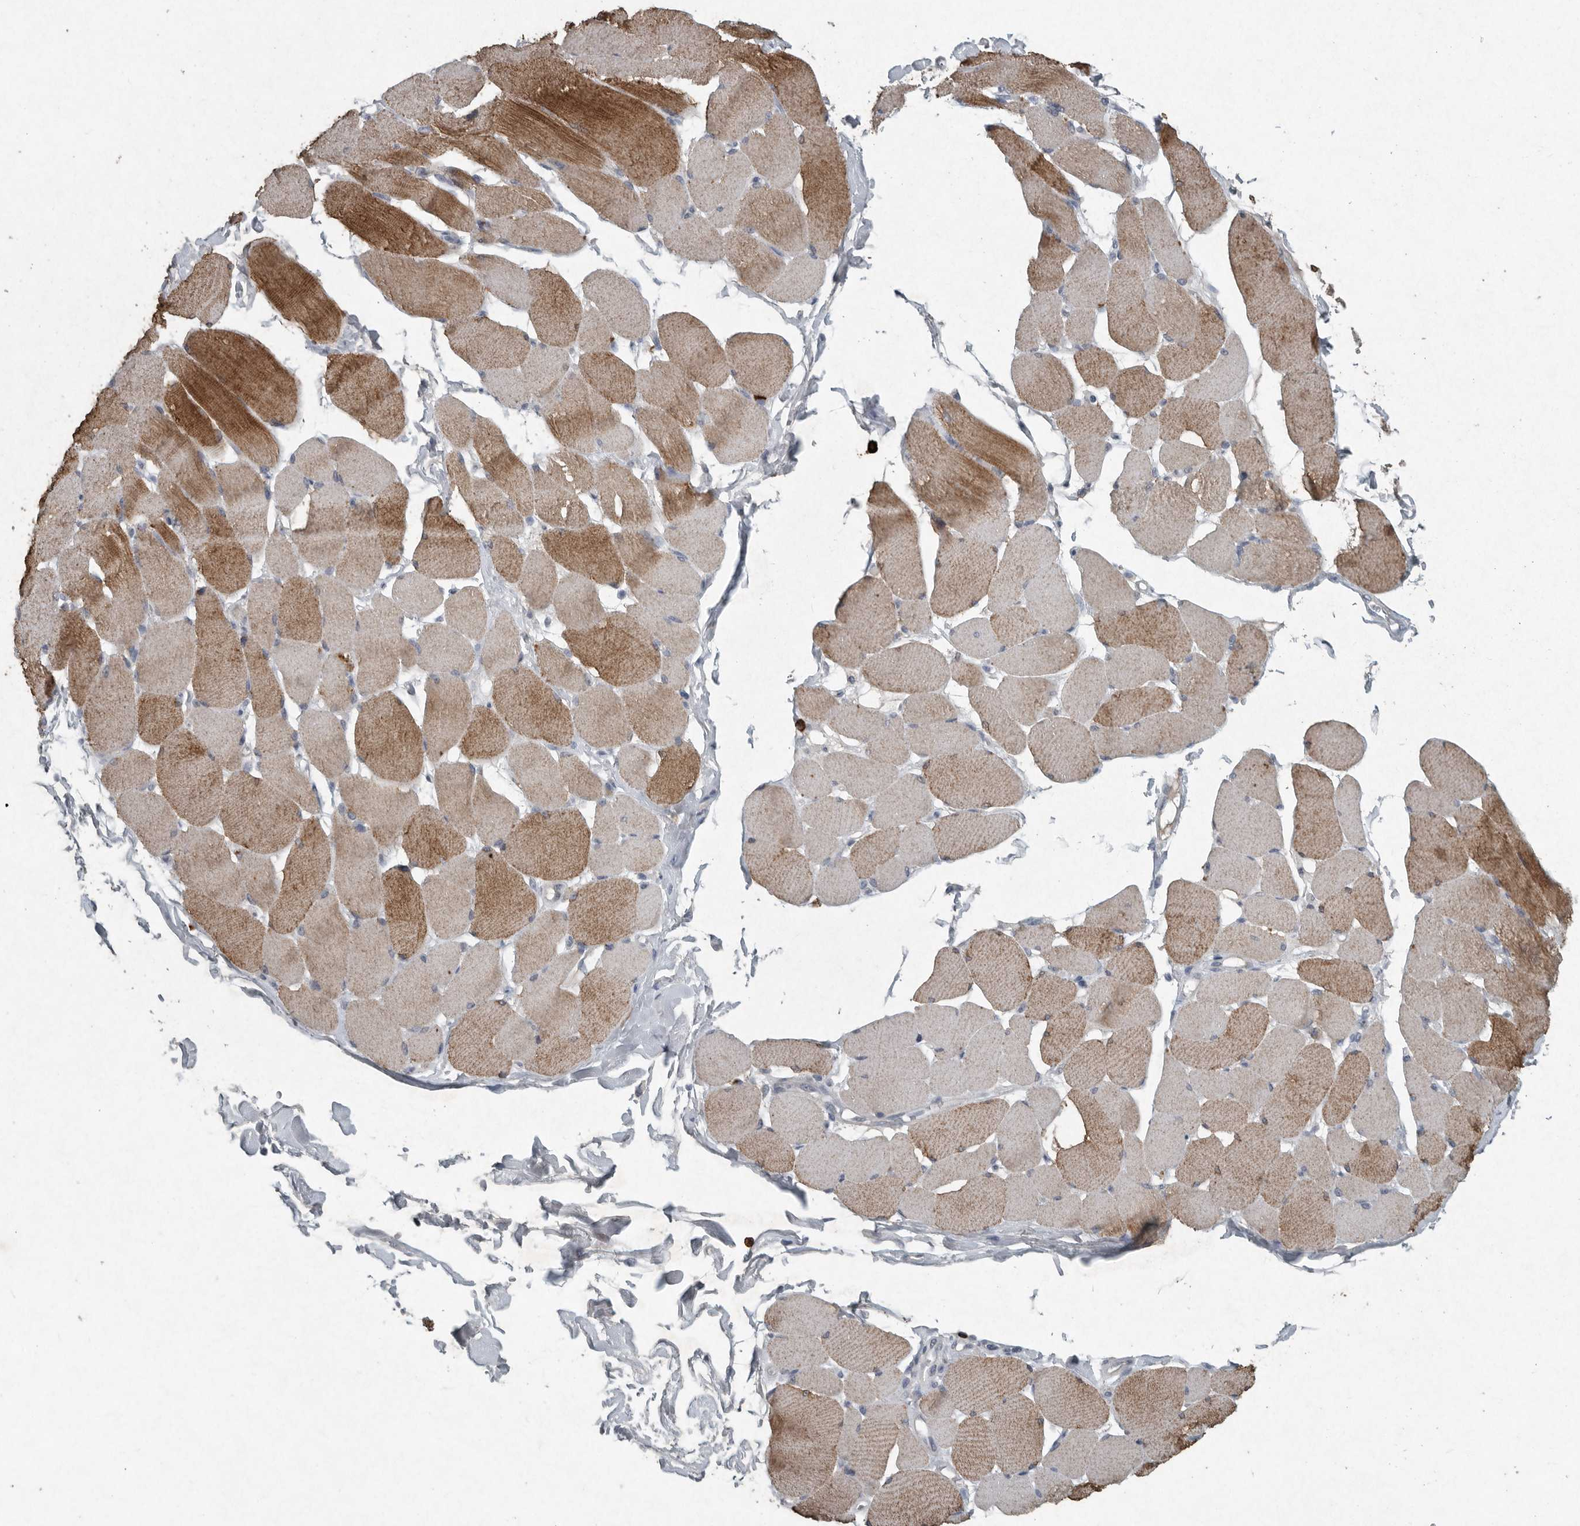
{"staining": {"intensity": "moderate", "quantity": "25%-75%", "location": "cytoplasmic/membranous"}, "tissue": "skeletal muscle", "cell_type": "Myocytes", "image_type": "normal", "snomed": [{"axis": "morphology", "description": "Normal tissue, NOS"}, {"axis": "topography", "description": "Skin"}, {"axis": "topography", "description": "Skeletal muscle"}], "caption": "Immunohistochemical staining of unremarkable human skeletal muscle demonstrates medium levels of moderate cytoplasmic/membranous positivity in approximately 25%-75% of myocytes.", "gene": "IL20", "patient": {"sex": "male", "age": 83}}